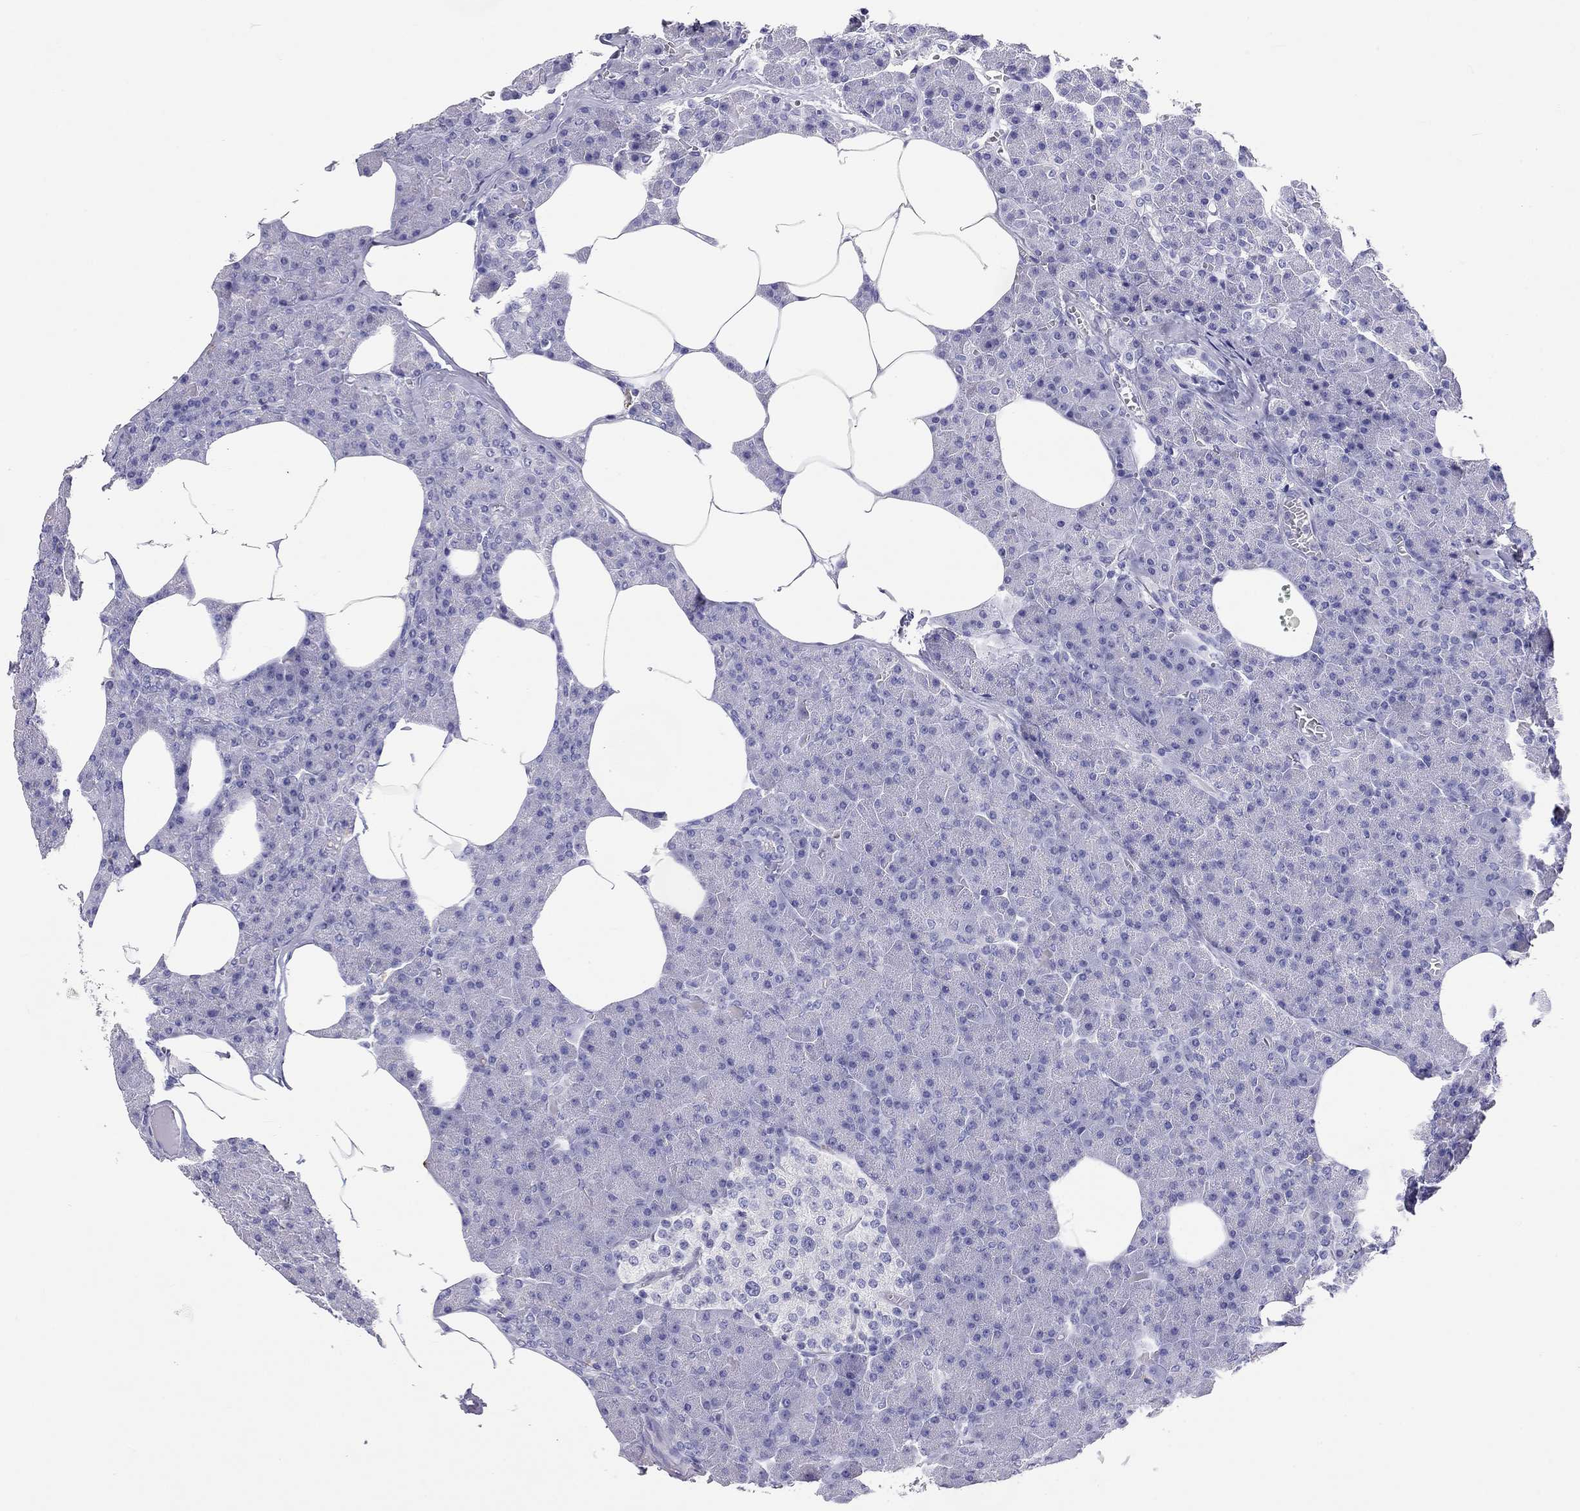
{"staining": {"intensity": "negative", "quantity": "none", "location": "none"}, "tissue": "pancreas", "cell_type": "Exocrine glandular cells", "image_type": "normal", "snomed": [{"axis": "morphology", "description": "Normal tissue, NOS"}, {"axis": "topography", "description": "Pancreas"}], "caption": "Immunohistochemistry photomicrograph of benign human pancreas stained for a protein (brown), which shows no expression in exocrine glandular cells.", "gene": "CALHM1", "patient": {"sex": "female", "age": 45}}